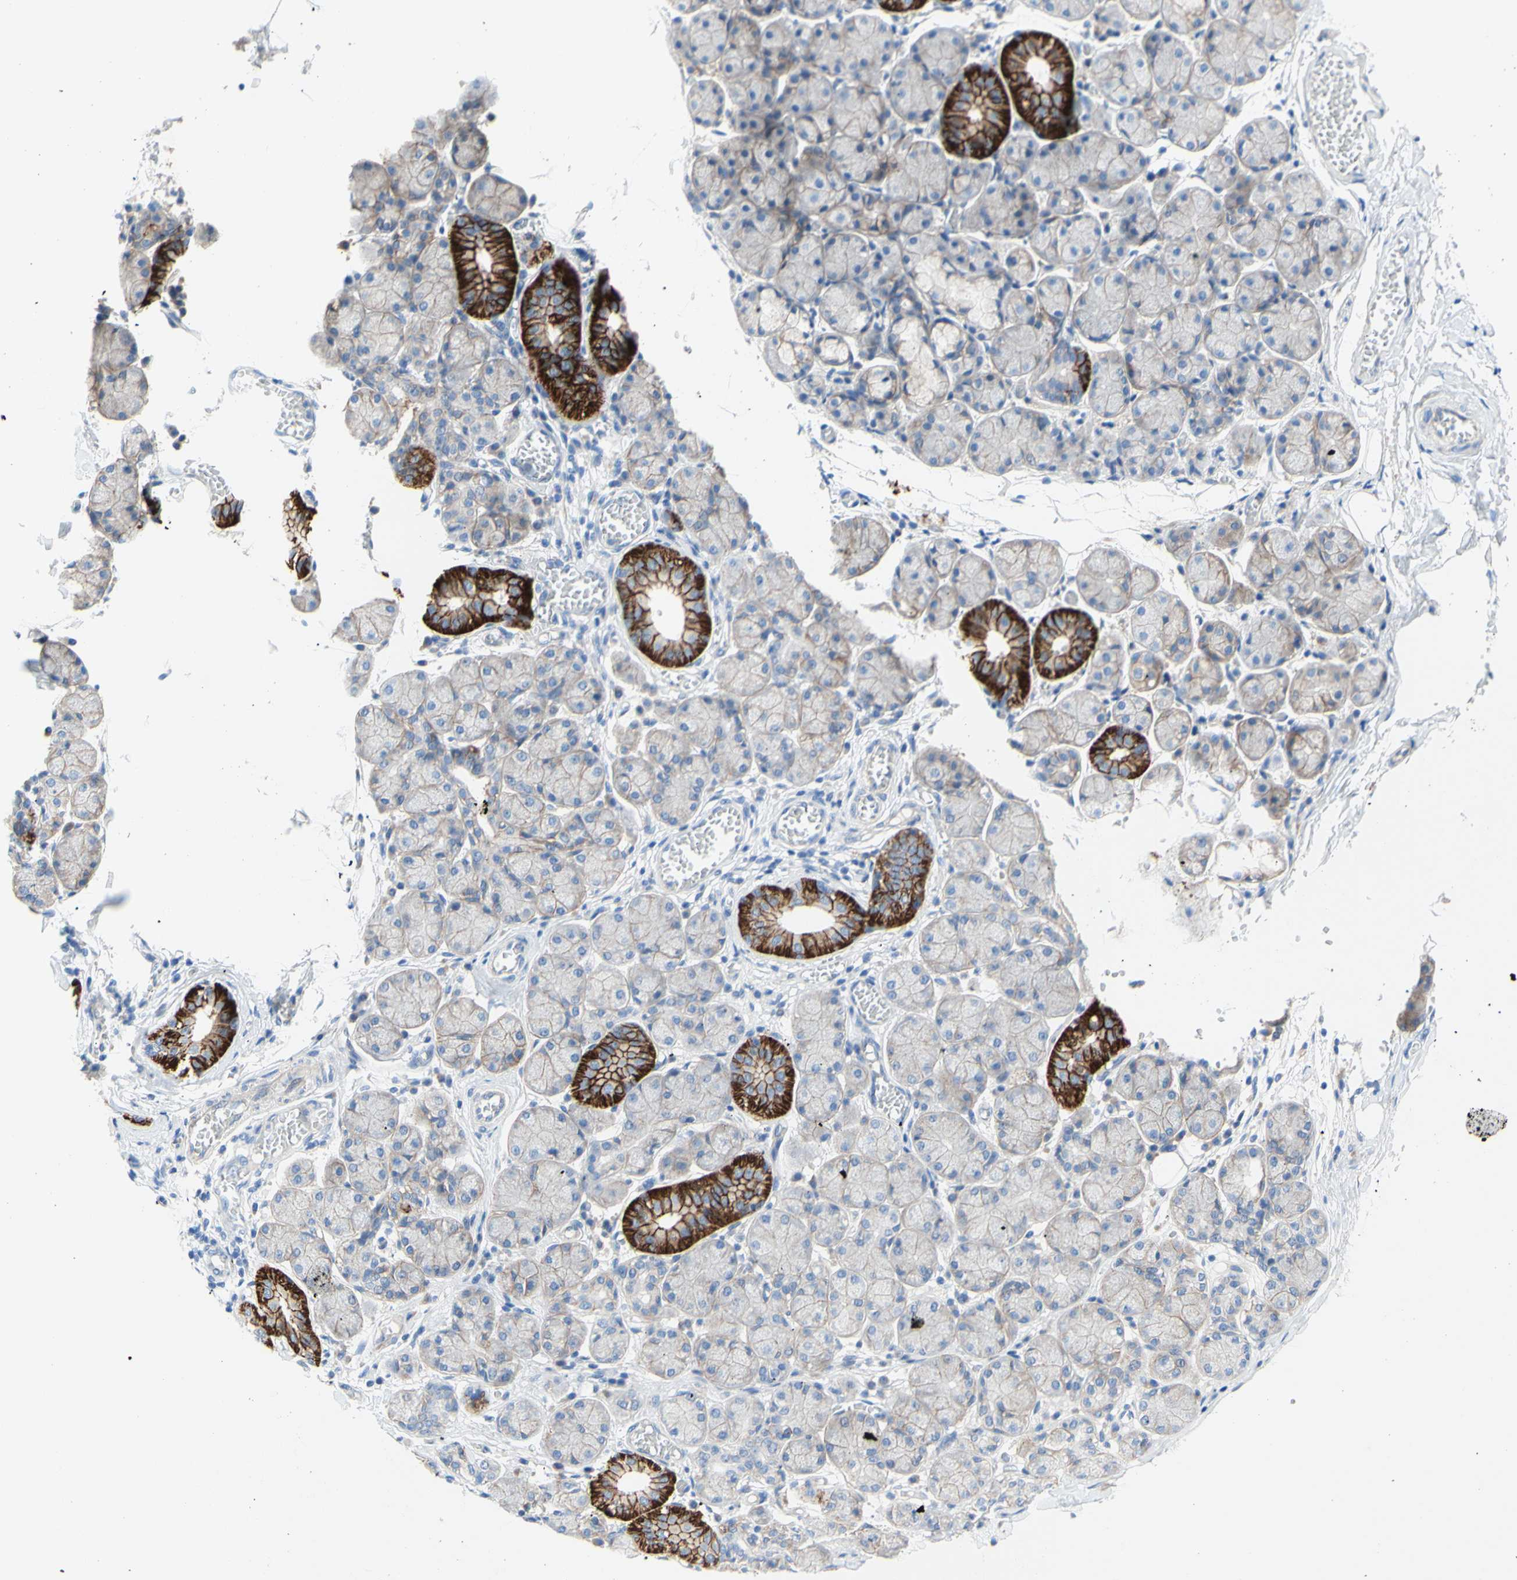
{"staining": {"intensity": "strong", "quantity": "<25%", "location": "cytoplasmic/membranous"}, "tissue": "salivary gland", "cell_type": "Glandular cells", "image_type": "normal", "snomed": [{"axis": "morphology", "description": "Normal tissue, NOS"}, {"axis": "topography", "description": "Salivary gland"}], "caption": "An IHC micrograph of benign tissue is shown. Protein staining in brown highlights strong cytoplasmic/membranous positivity in salivary gland within glandular cells. (DAB (3,3'-diaminobenzidine) IHC, brown staining for protein, blue staining for nuclei).", "gene": "TMIGD2", "patient": {"sex": "female", "age": 24}}